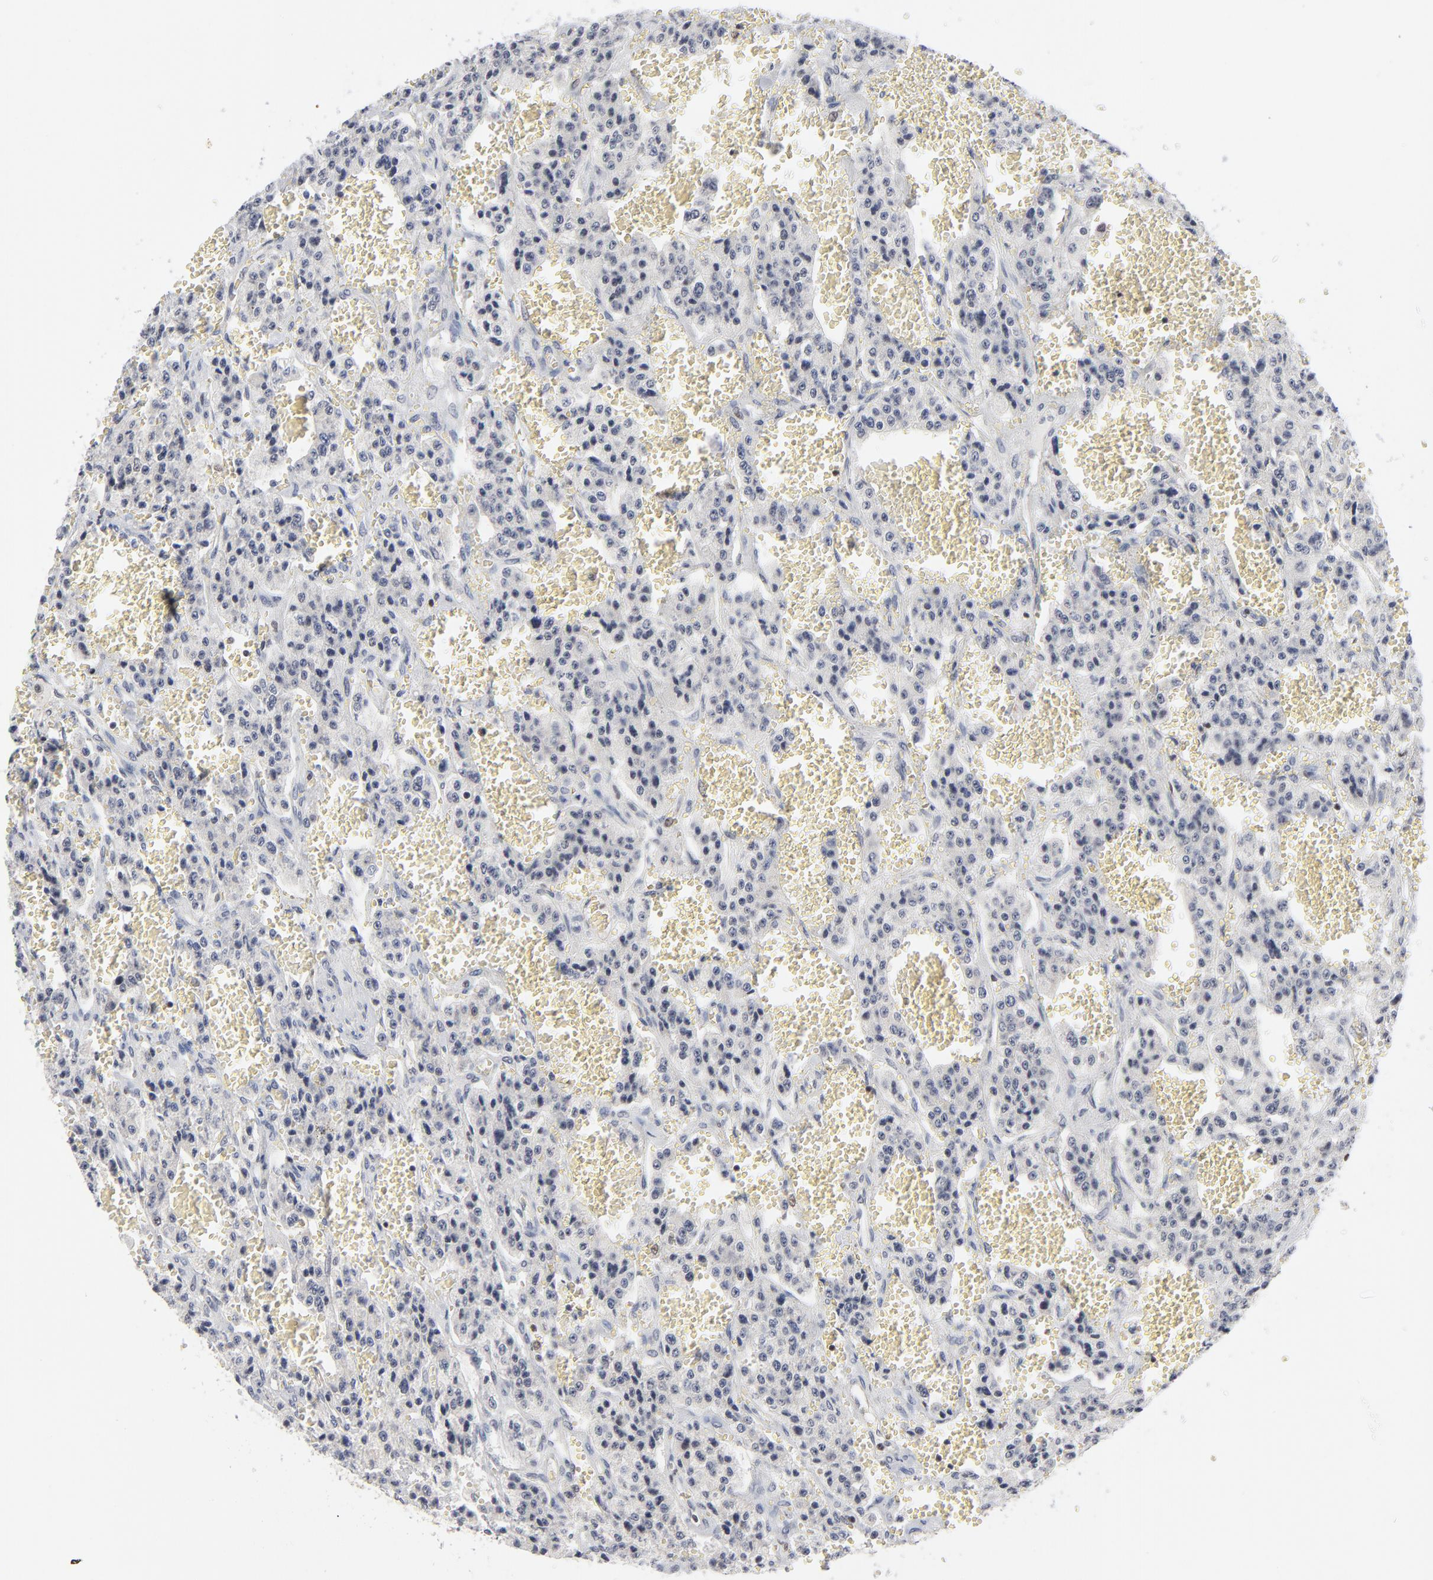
{"staining": {"intensity": "negative", "quantity": "none", "location": "none"}, "tissue": "carcinoid", "cell_type": "Tumor cells", "image_type": "cancer", "snomed": [{"axis": "morphology", "description": "Carcinoid, malignant, NOS"}, {"axis": "topography", "description": "Small intestine"}], "caption": "Immunohistochemical staining of human malignant carcinoid exhibits no significant staining in tumor cells.", "gene": "MAX", "patient": {"sex": "male", "age": 52}}